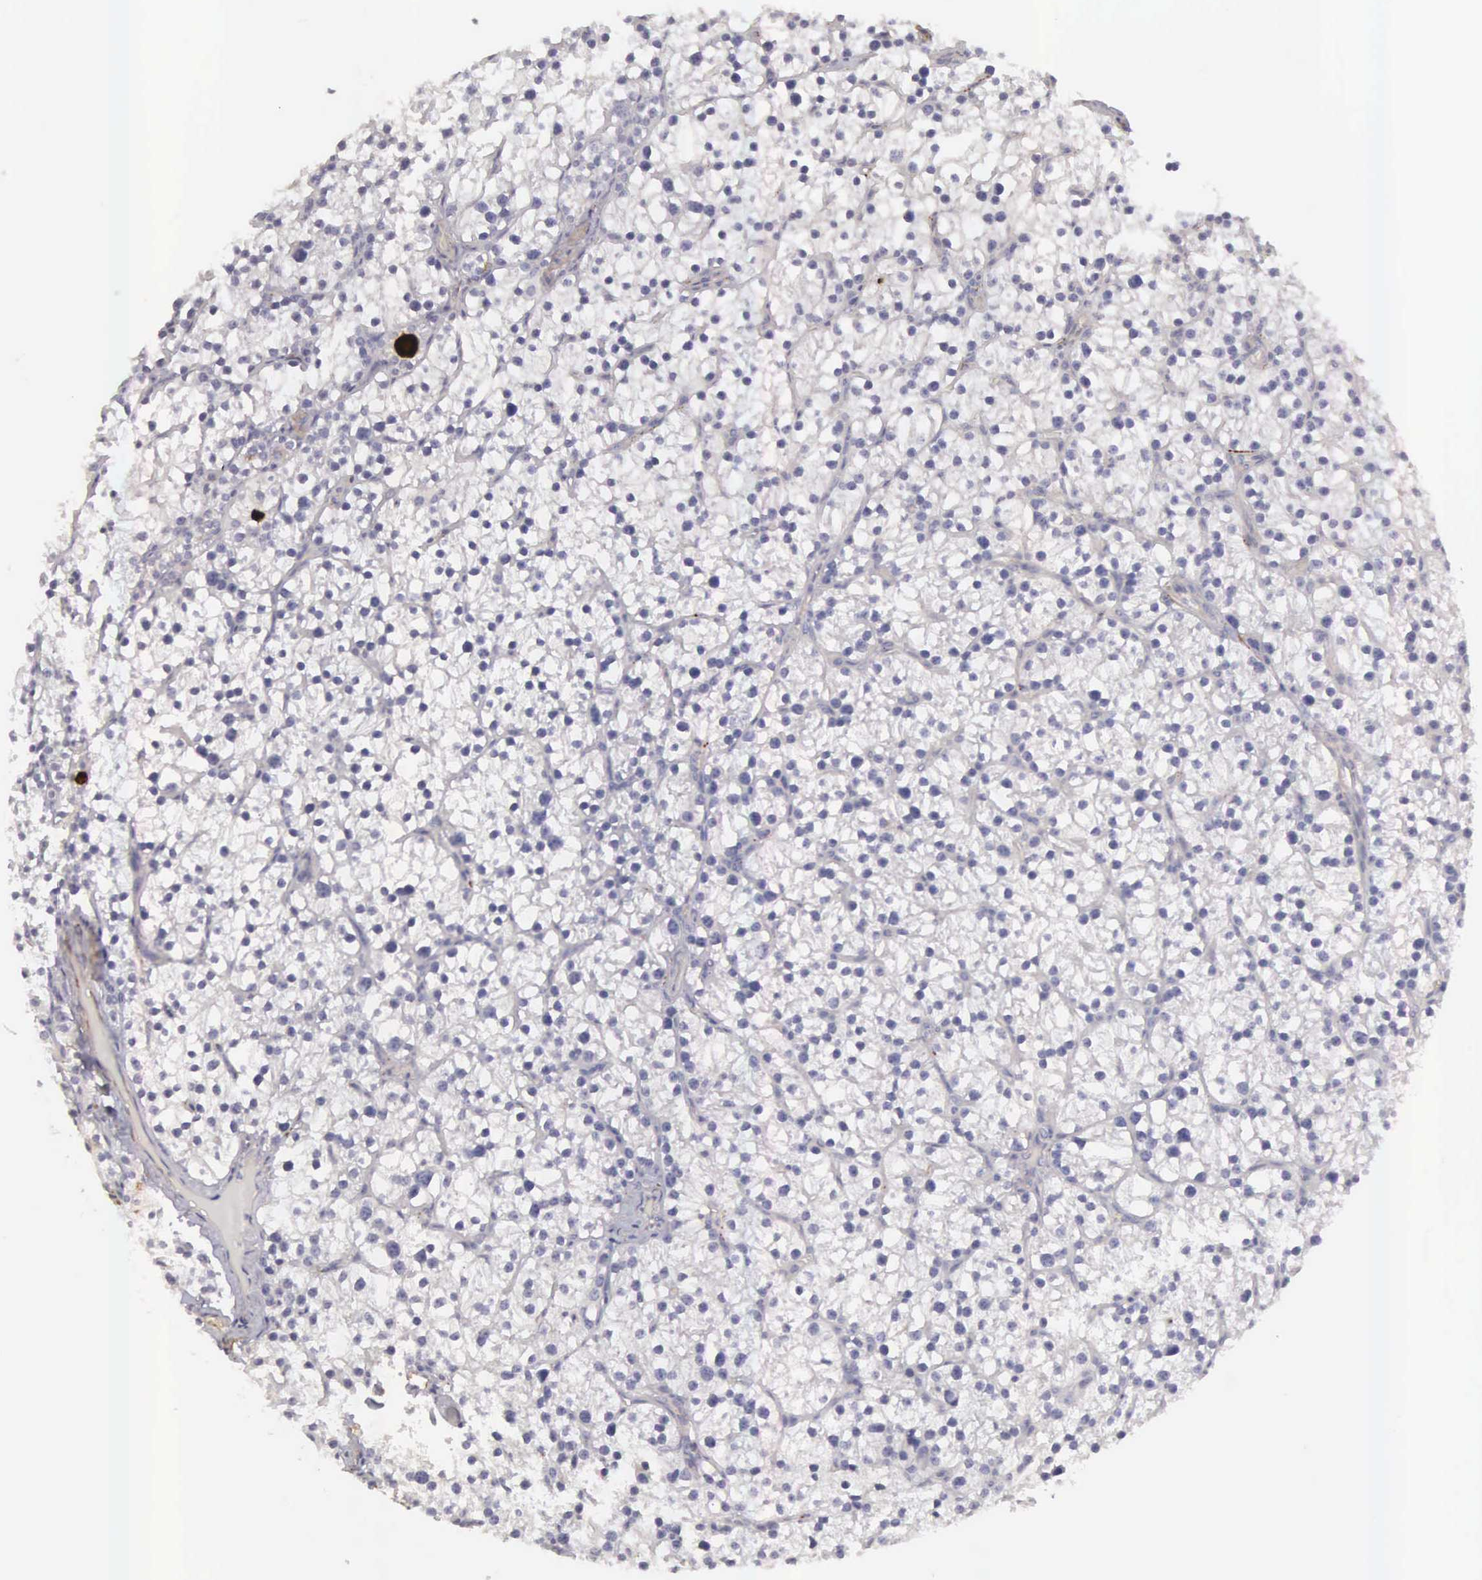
{"staining": {"intensity": "negative", "quantity": "none", "location": "none"}, "tissue": "parathyroid gland", "cell_type": "Glandular cells", "image_type": "normal", "snomed": [{"axis": "morphology", "description": "Normal tissue, NOS"}, {"axis": "topography", "description": "Parathyroid gland"}], "caption": "A histopathology image of human parathyroid gland is negative for staining in glandular cells.", "gene": "CLU", "patient": {"sex": "female", "age": 54}}